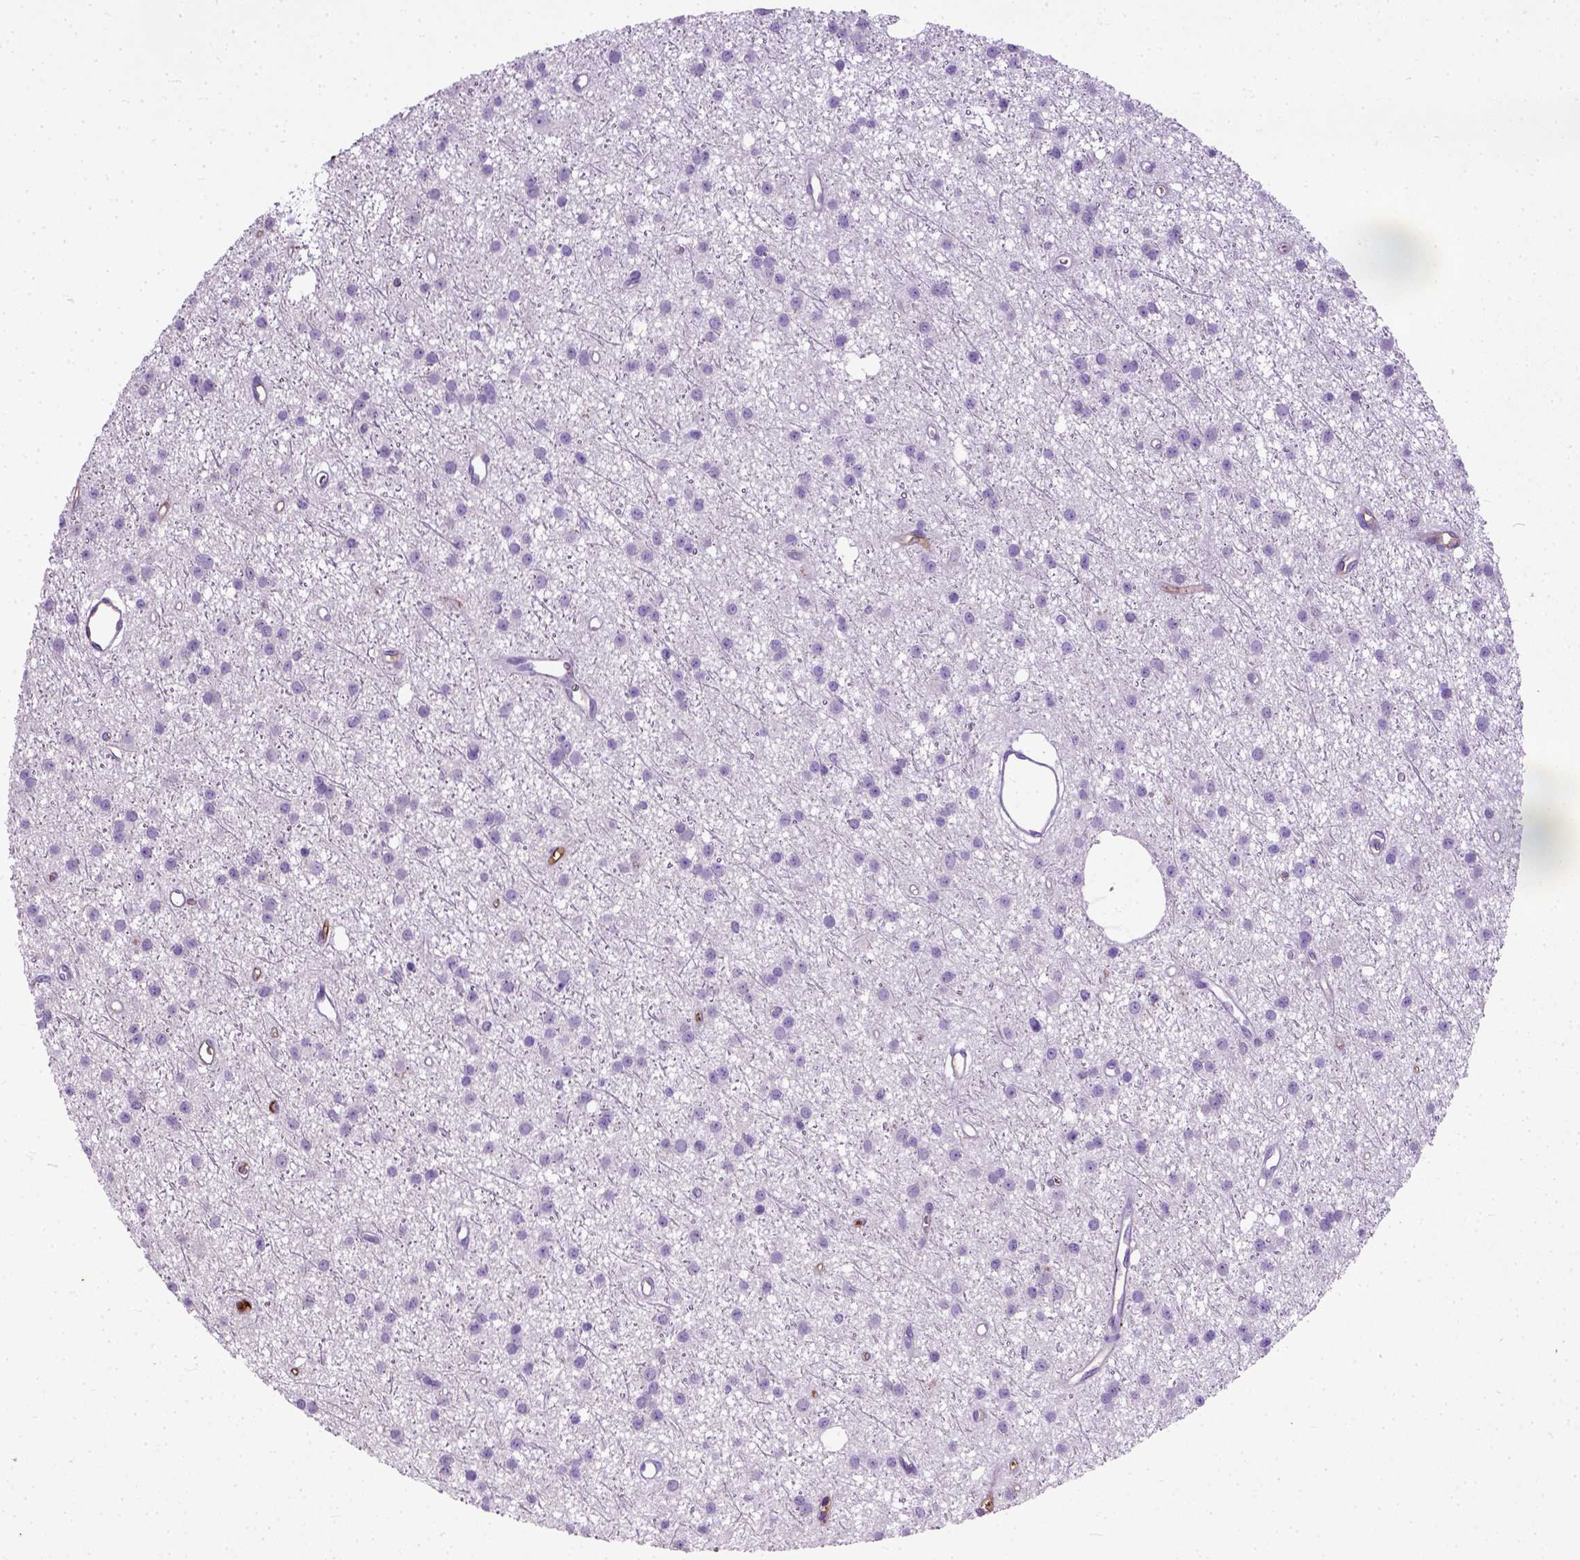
{"staining": {"intensity": "negative", "quantity": "none", "location": "none"}, "tissue": "glioma", "cell_type": "Tumor cells", "image_type": "cancer", "snomed": [{"axis": "morphology", "description": "Glioma, malignant, Low grade"}, {"axis": "topography", "description": "Brain"}], "caption": "A photomicrograph of human glioma is negative for staining in tumor cells.", "gene": "ADAMTS8", "patient": {"sex": "male", "age": 27}}